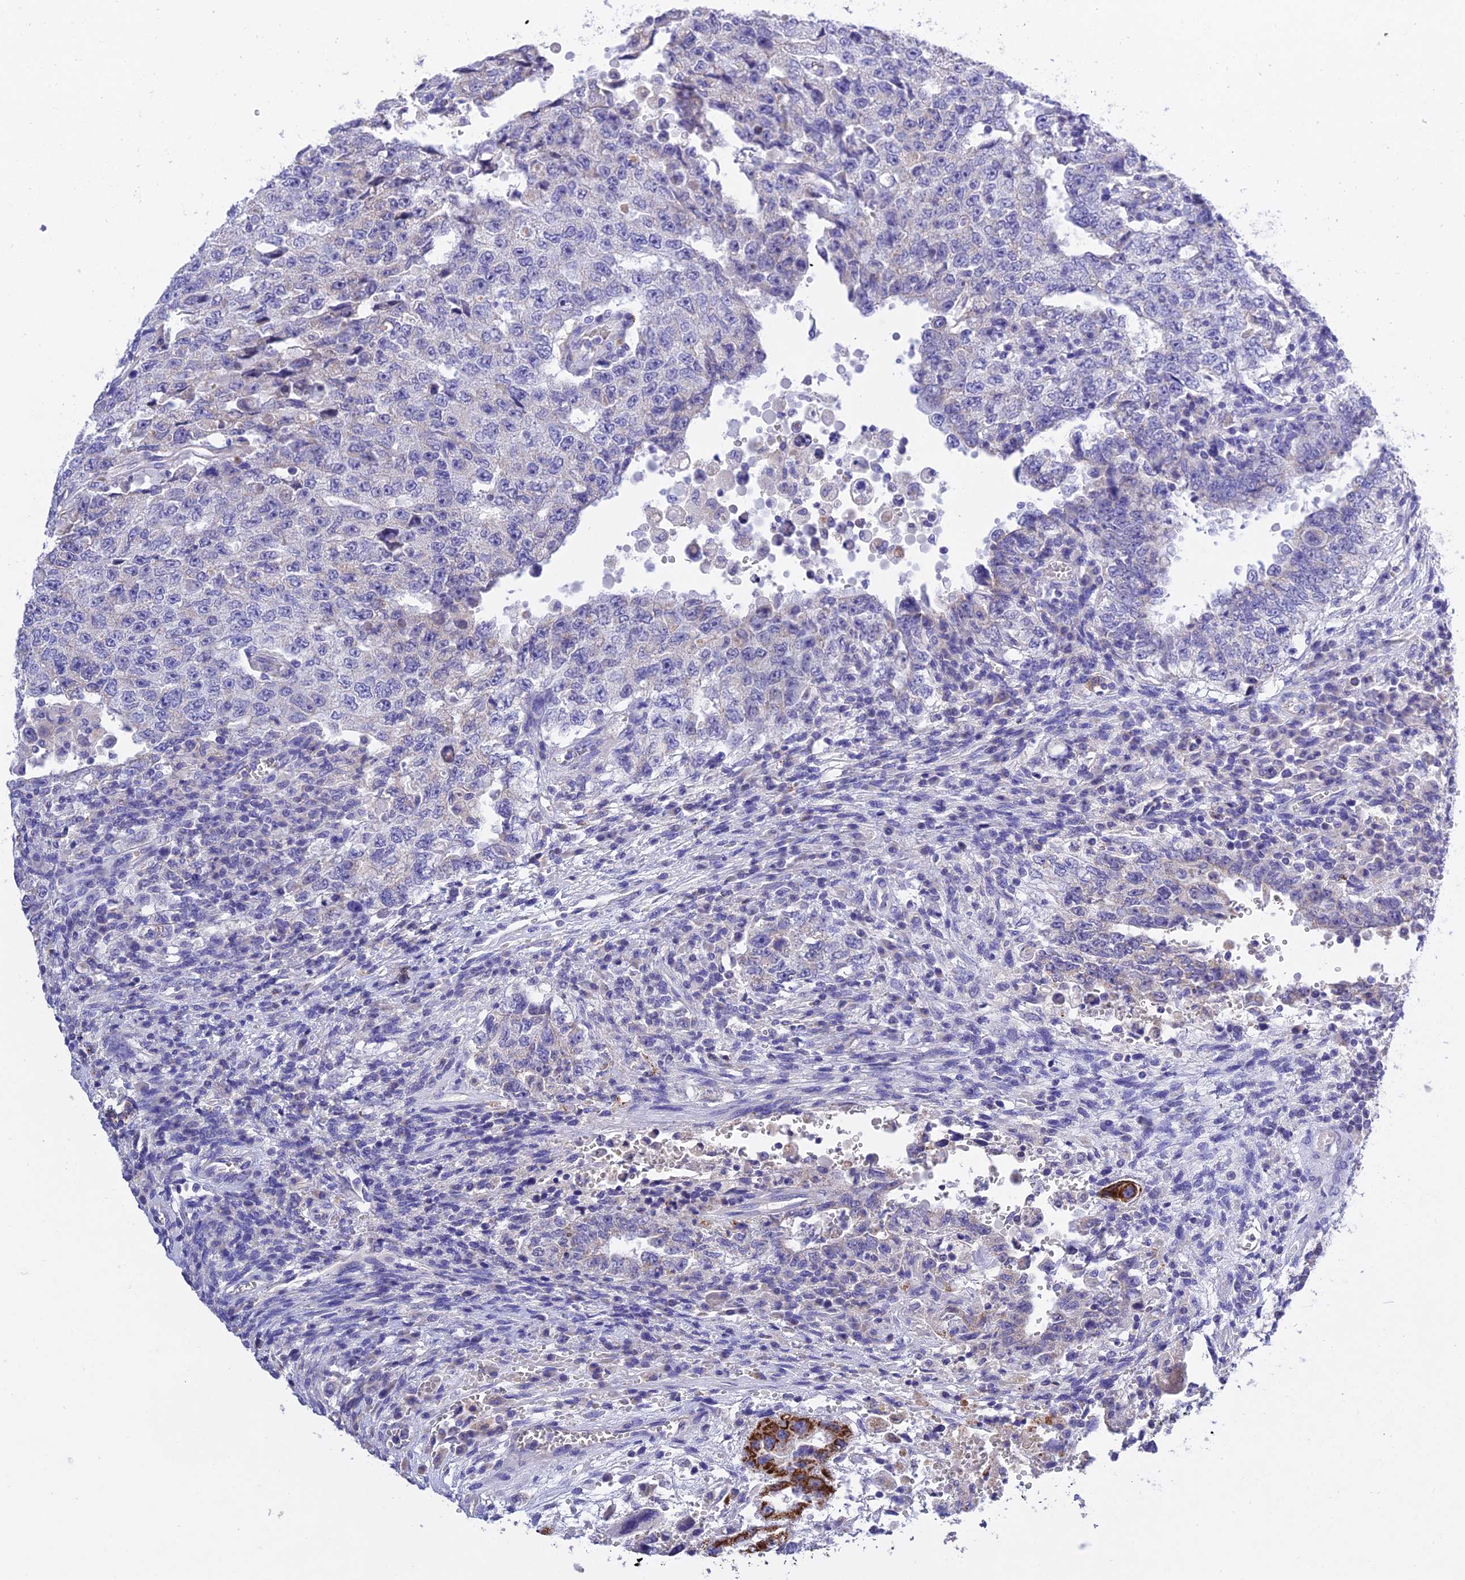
{"staining": {"intensity": "negative", "quantity": "none", "location": "none"}, "tissue": "testis cancer", "cell_type": "Tumor cells", "image_type": "cancer", "snomed": [{"axis": "morphology", "description": "Carcinoma, Embryonal, NOS"}, {"axis": "topography", "description": "Testis"}], "caption": "This photomicrograph is of testis cancer (embryonal carcinoma) stained with immunohistochemistry (IHC) to label a protein in brown with the nuclei are counter-stained blue. There is no positivity in tumor cells.", "gene": "MS4A5", "patient": {"sex": "male", "age": 26}}